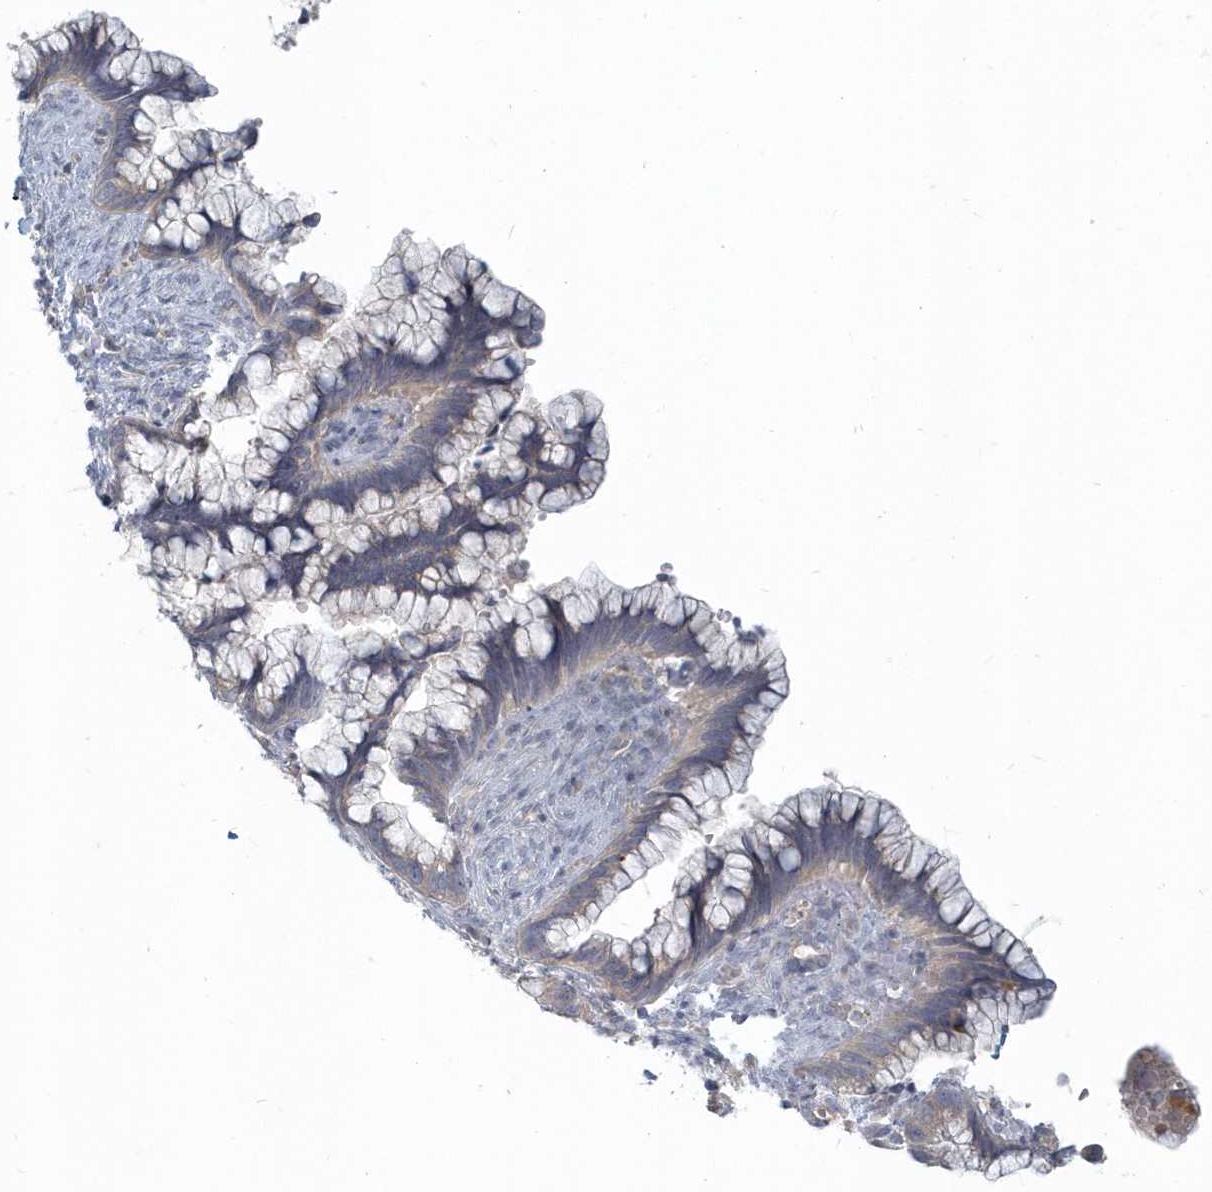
{"staining": {"intensity": "weak", "quantity": "<25%", "location": "cytoplasmic/membranous"}, "tissue": "cervical cancer", "cell_type": "Tumor cells", "image_type": "cancer", "snomed": [{"axis": "morphology", "description": "Adenocarcinoma, NOS"}, {"axis": "topography", "description": "Cervix"}], "caption": "The IHC histopathology image has no significant expression in tumor cells of cervical adenocarcinoma tissue.", "gene": "NAPB", "patient": {"sex": "female", "age": 44}}